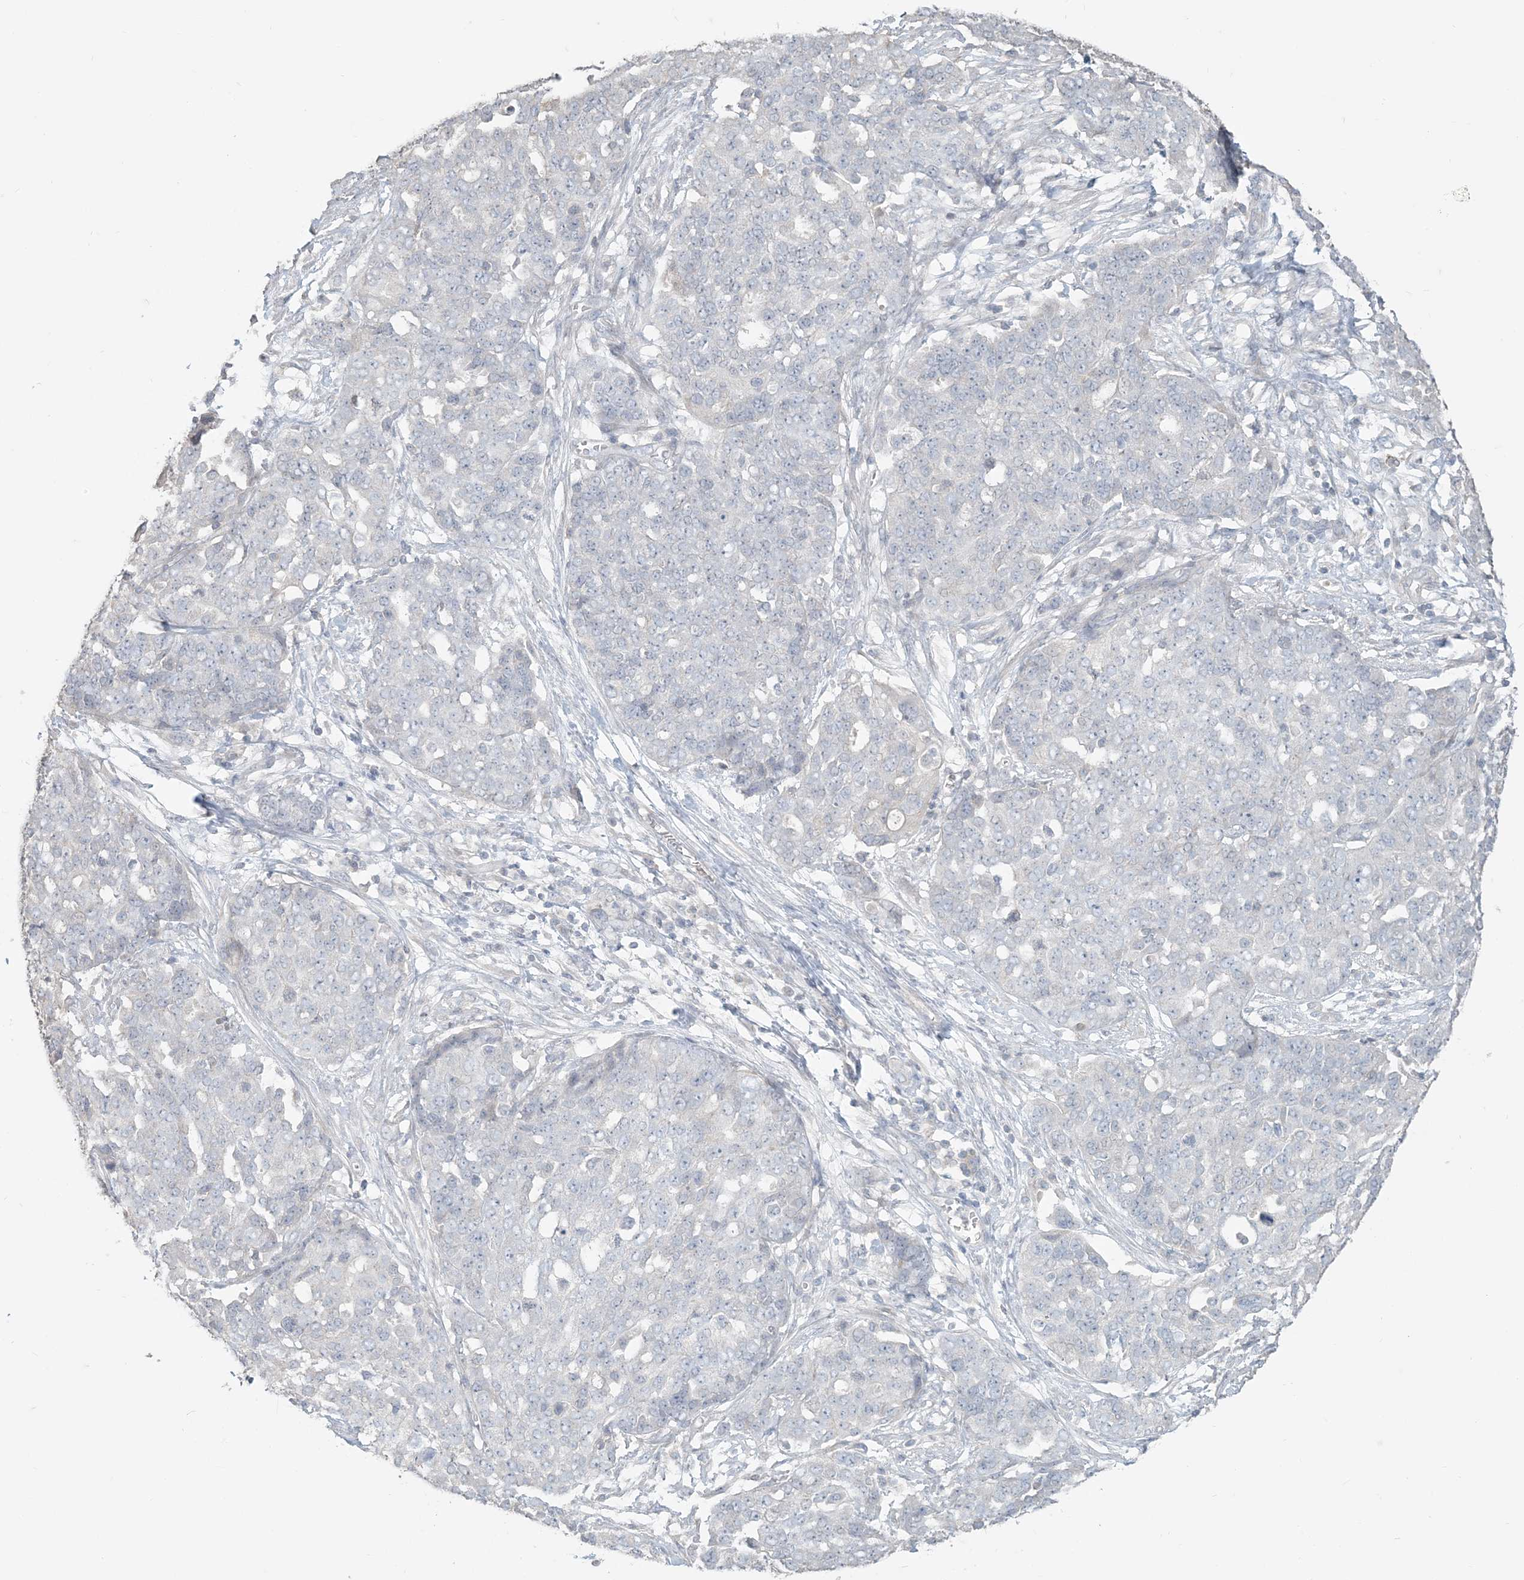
{"staining": {"intensity": "negative", "quantity": "none", "location": "none"}, "tissue": "ovarian cancer", "cell_type": "Tumor cells", "image_type": "cancer", "snomed": [{"axis": "morphology", "description": "Cystadenocarcinoma, serous, NOS"}, {"axis": "topography", "description": "Soft tissue"}, {"axis": "topography", "description": "Ovary"}], "caption": "Tumor cells are negative for protein expression in human serous cystadenocarcinoma (ovarian).", "gene": "NPHS2", "patient": {"sex": "female", "age": 57}}